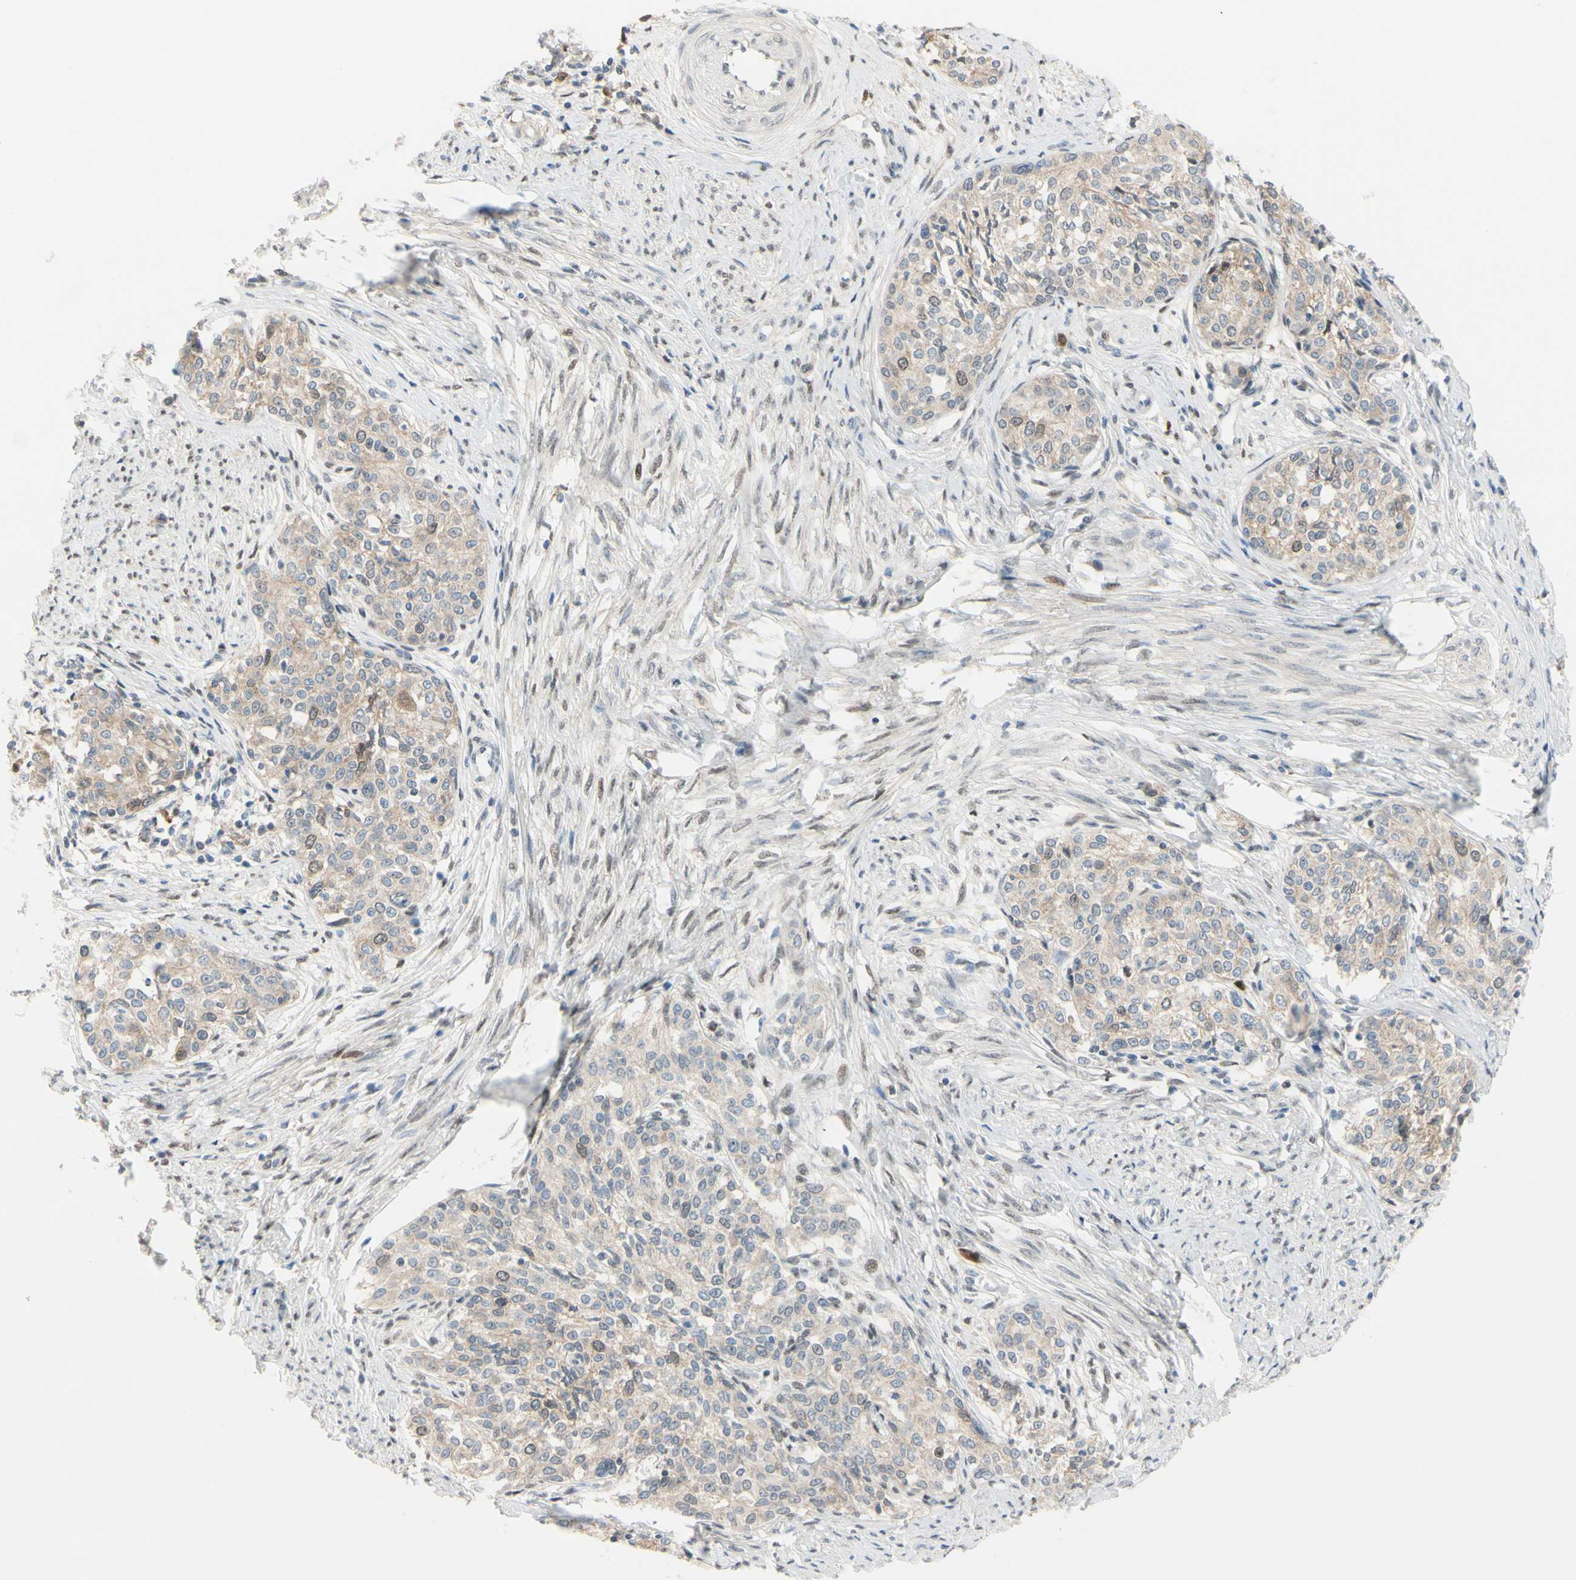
{"staining": {"intensity": "weak", "quantity": ">75%", "location": "cytoplasmic/membranous"}, "tissue": "cervical cancer", "cell_type": "Tumor cells", "image_type": "cancer", "snomed": [{"axis": "morphology", "description": "Squamous cell carcinoma, NOS"}, {"axis": "morphology", "description": "Adenocarcinoma, NOS"}, {"axis": "topography", "description": "Cervix"}], "caption": "The image displays a brown stain indicating the presence of a protein in the cytoplasmic/membranous of tumor cells in squamous cell carcinoma (cervical).", "gene": "PTTG1", "patient": {"sex": "female", "age": 52}}